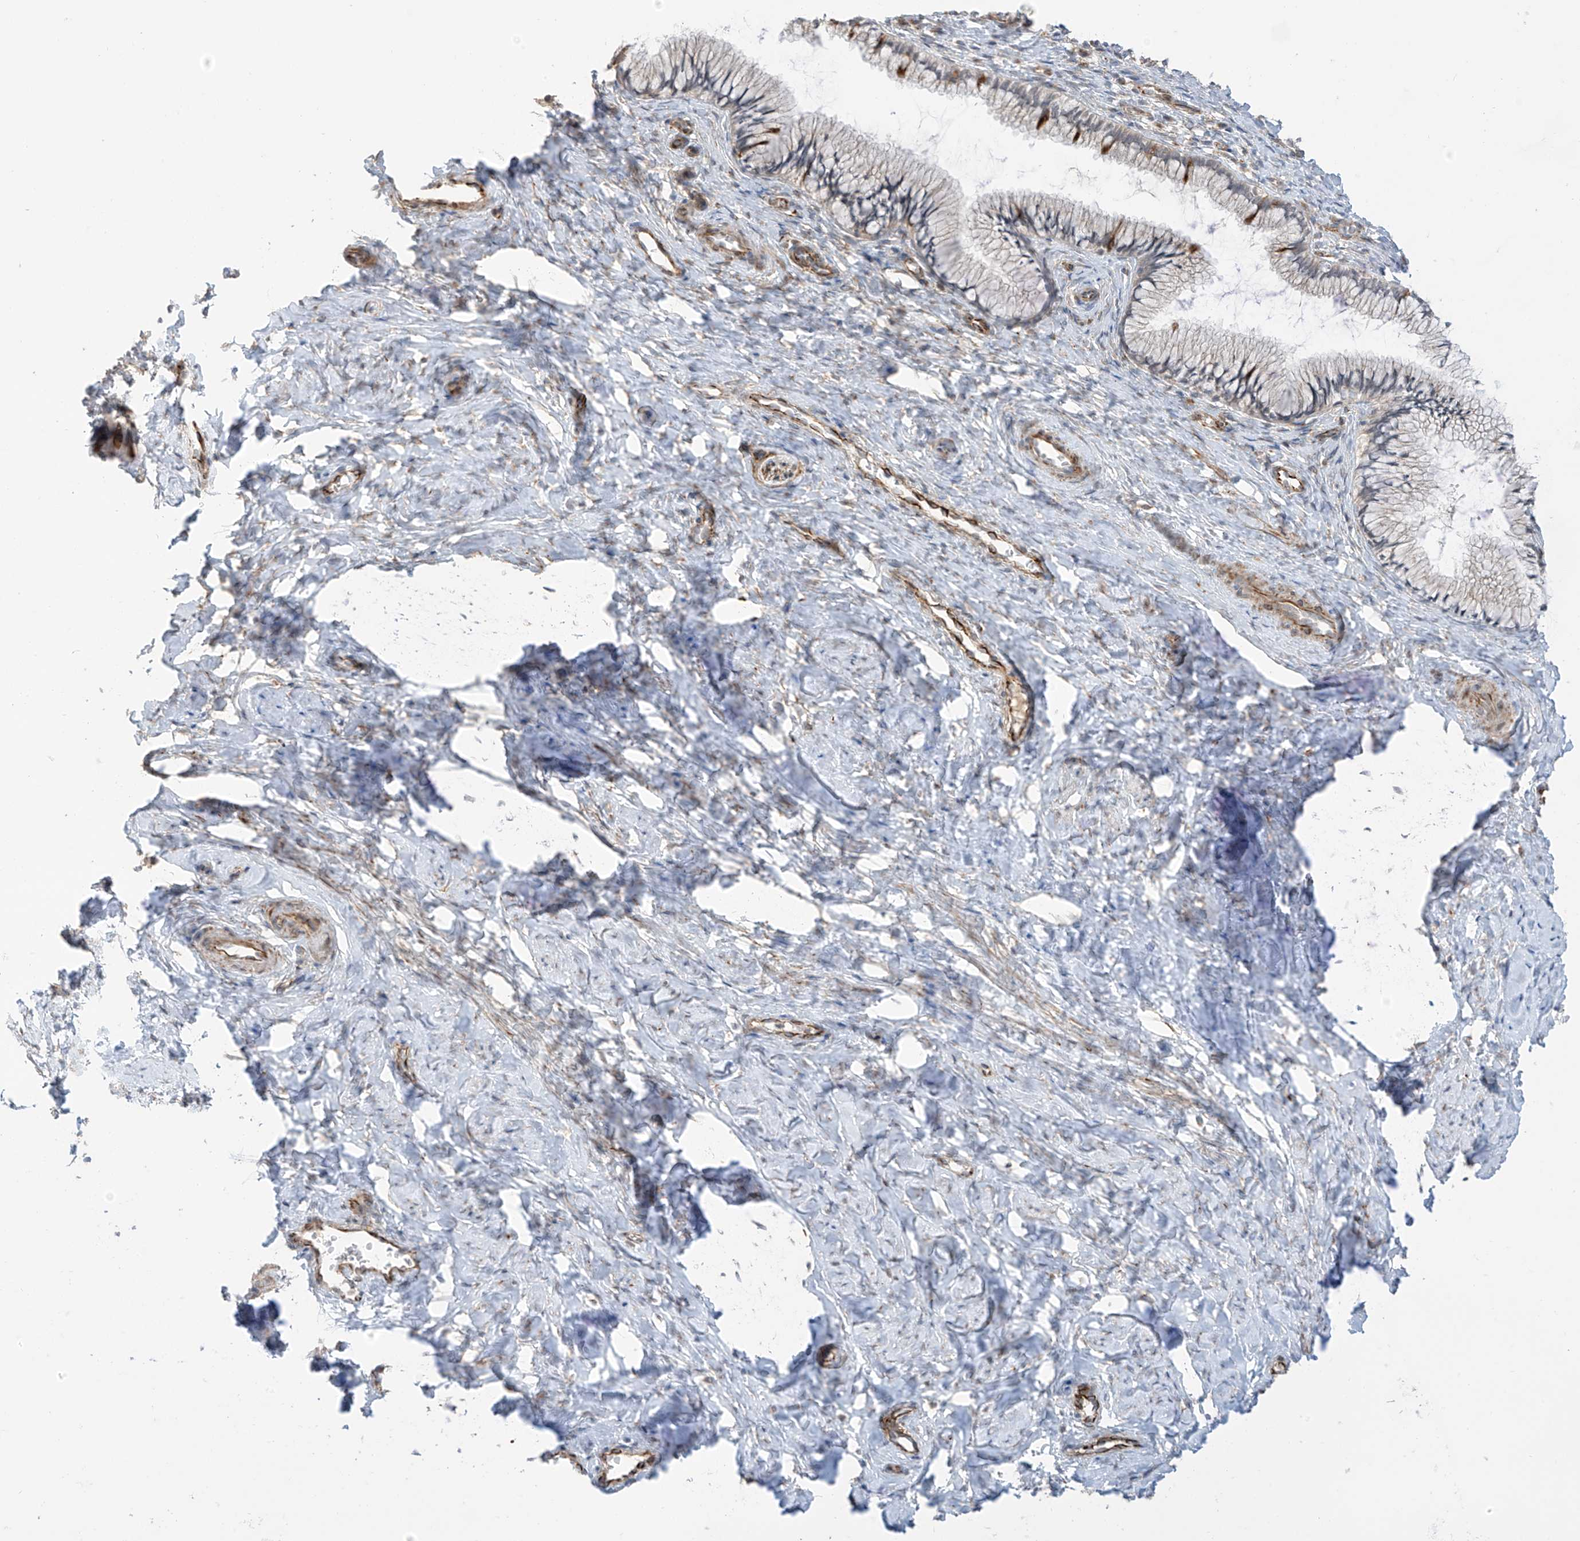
{"staining": {"intensity": "negative", "quantity": "none", "location": "none"}, "tissue": "cervix", "cell_type": "Glandular cells", "image_type": "normal", "snomed": [{"axis": "morphology", "description": "Normal tissue, NOS"}, {"axis": "topography", "description": "Cervix"}], "caption": "Immunohistochemistry photomicrograph of normal cervix: human cervix stained with DAB reveals no significant protein expression in glandular cells.", "gene": "HS6ST2", "patient": {"sex": "female", "age": 27}}